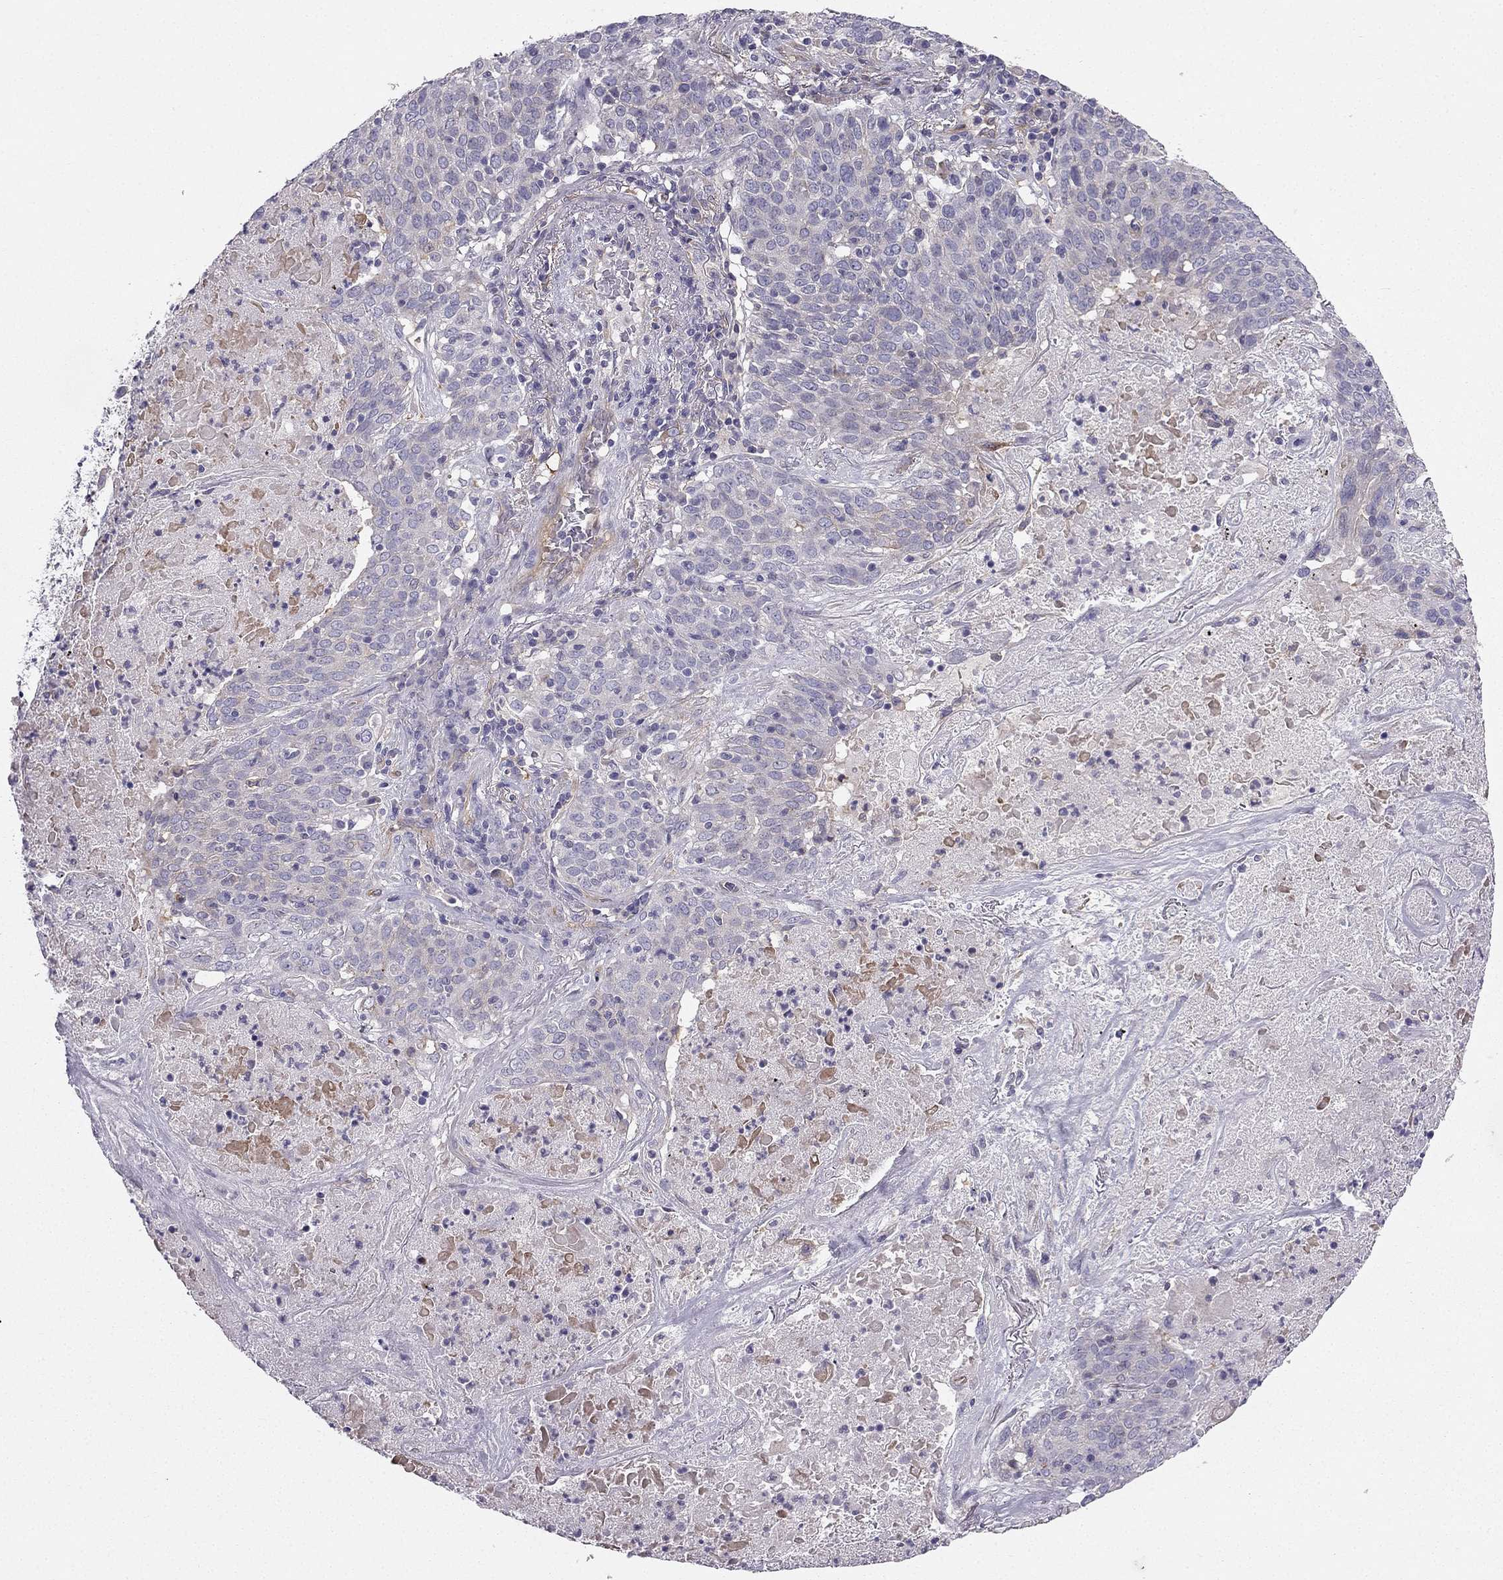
{"staining": {"intensity": "negative", "quantity": "none", "location": "none"}, "tissue": "lung cancer", "cell_type": "Tumor cells", "image_type": "cancer", "snomed": [{"axis": "morphology", "description": "Squamous cell carcinoma, NOS"}, {"axis": "topography", "description": "Lung"}], "caption": "This histopathology image is of lung squamous cell carcinoma stained with IHC to label a protein in brown with the nuclei are counter-stained blue. There is no staining in tumor cells. (Stains: DAB (3,3'-diaminobenzidine) immunohistochemistry with hematoxylin counter stain, Microscopy: brightfield microscopy at high magnification).", "gene": "SYT5", "patient": {"sex": "male", "age": 82}}